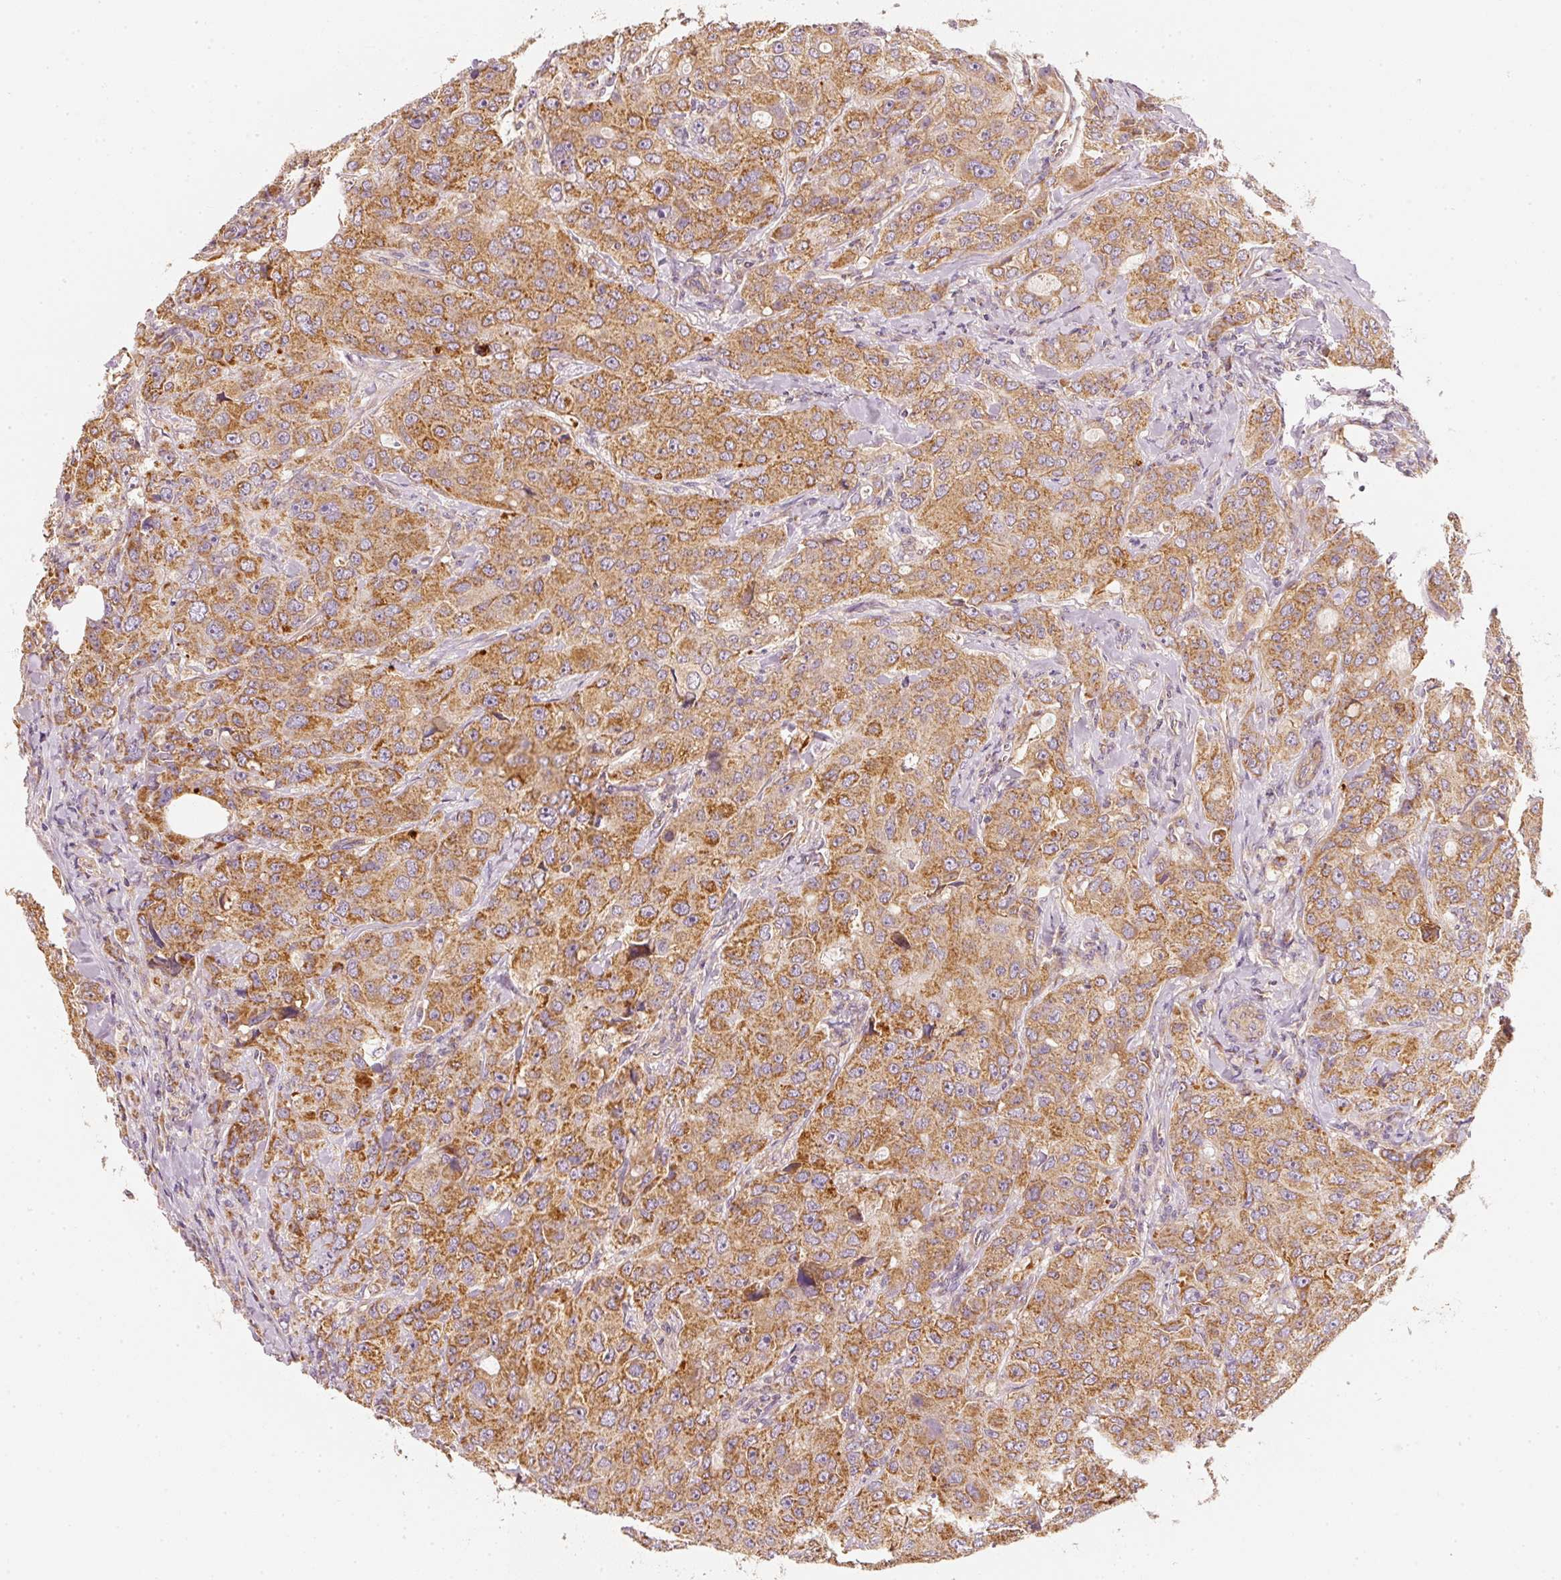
{"staining": {"intensity": "moderate", "quantity": ">75%", "location": "cytoplasmic/membranous"}, "tissue": "breast cancer", "cell_type": "Tumor cells", "image_type": "cancer", "snomed": [{"axis": "morphology", "description": "Duct carcinoma"}, {"axis": "topography", "description": "Breast"}], "caption": "DAB immunohistochemical staining of breast cancer shows moderate cytoplasmic/membranous protein positivity in about >75% of tumor cells.", "gene": "TOMM40", "patient": {"sex": "female", "age": 43}}